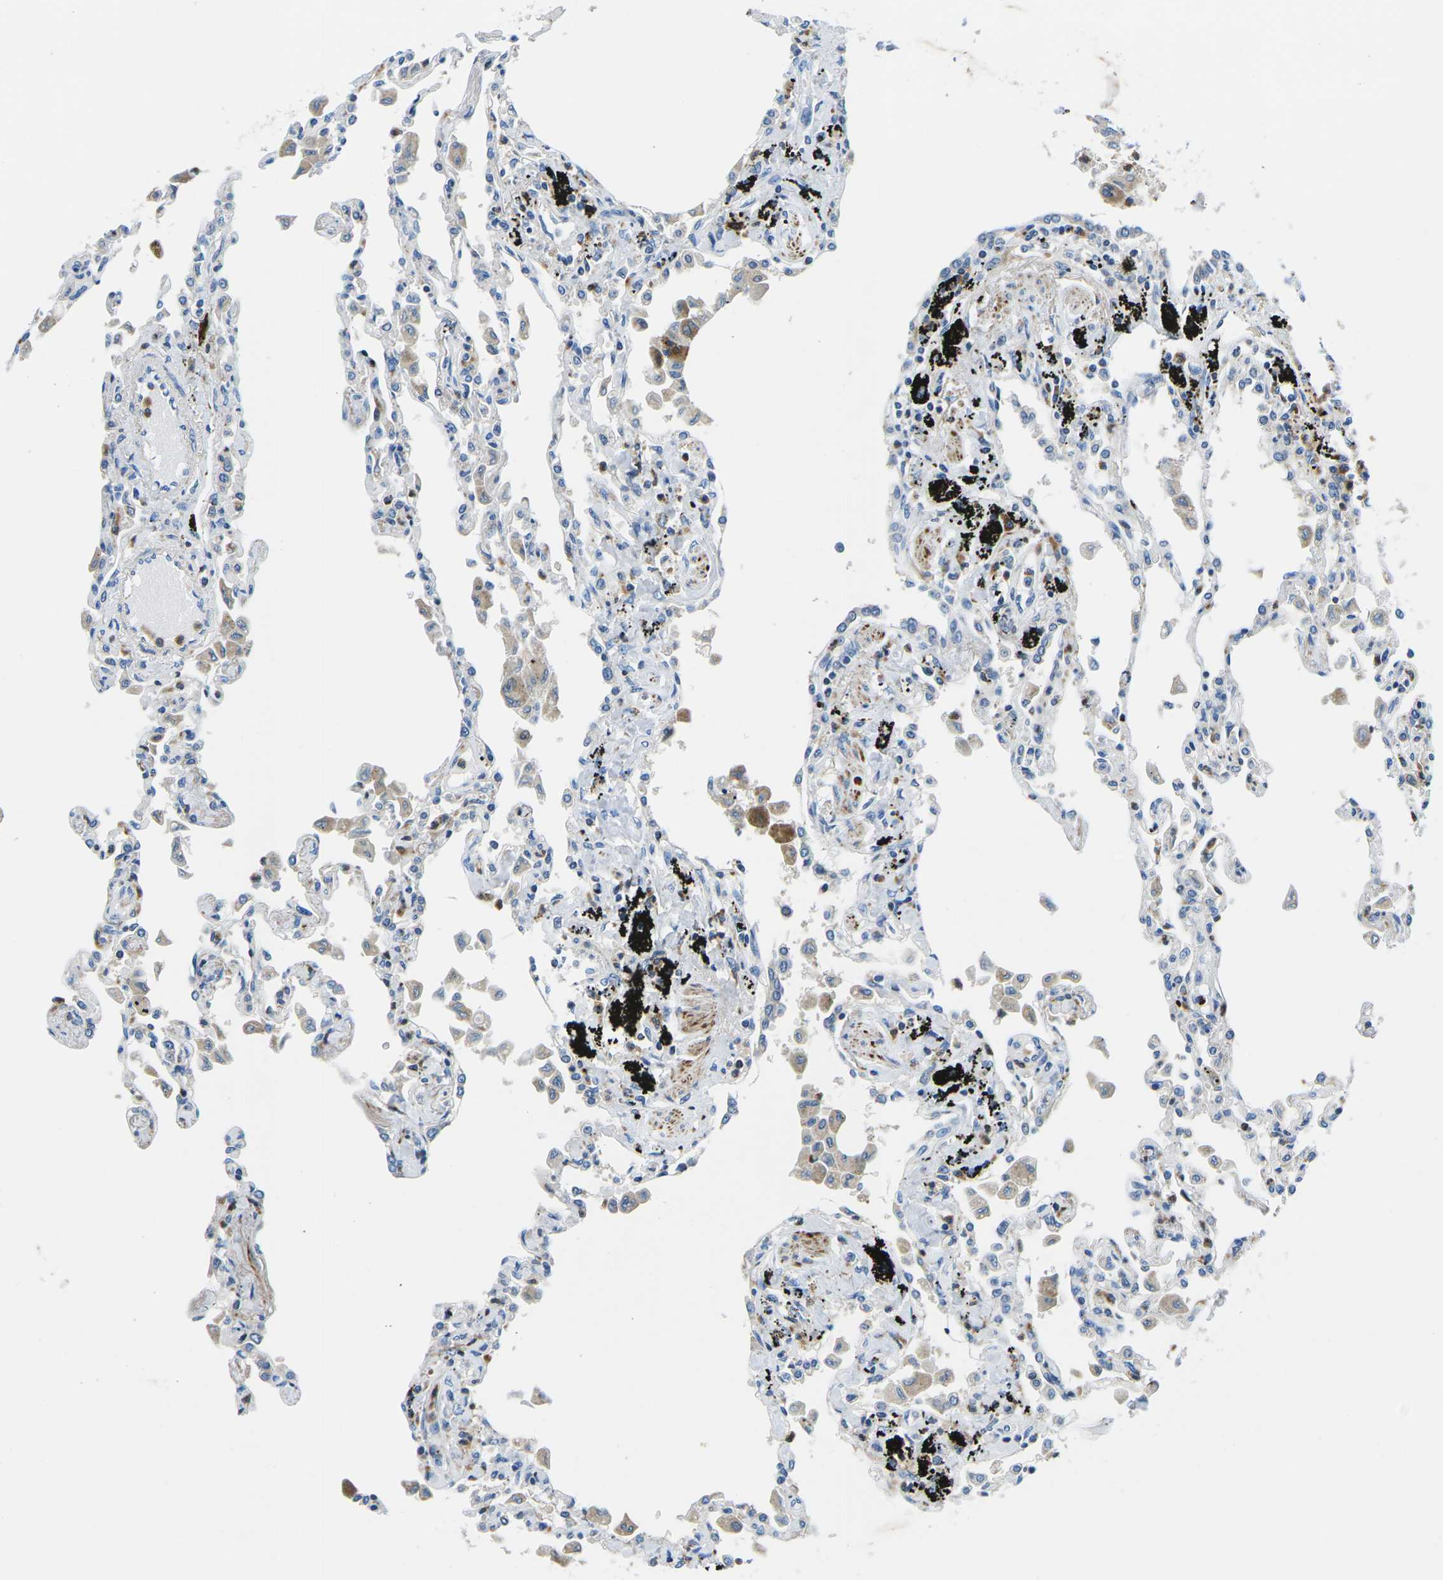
{"staining": {"intensity": "strong", "quantity": "<25%", "location": "cytoplasmic/membranous"}, "tissue": "lung", "cell_type": "Alveolar cells", "image_type": "normal", "snomed": [{"axis": "morphology", "description": "Normal tissue, NOS"}, {"axis": "topography", "description": "Bronchus"}, {"axis": "topography", "description": "Lung"}], "caption": "Strong cytoplasmic/membranous protein staining is present in about <25% of alveolar cells in lung. The protein is shown in brown color, while the nuclei are stained blue.", "gene": "MC4R", "patient": {"sex": "female", "age": 49}}